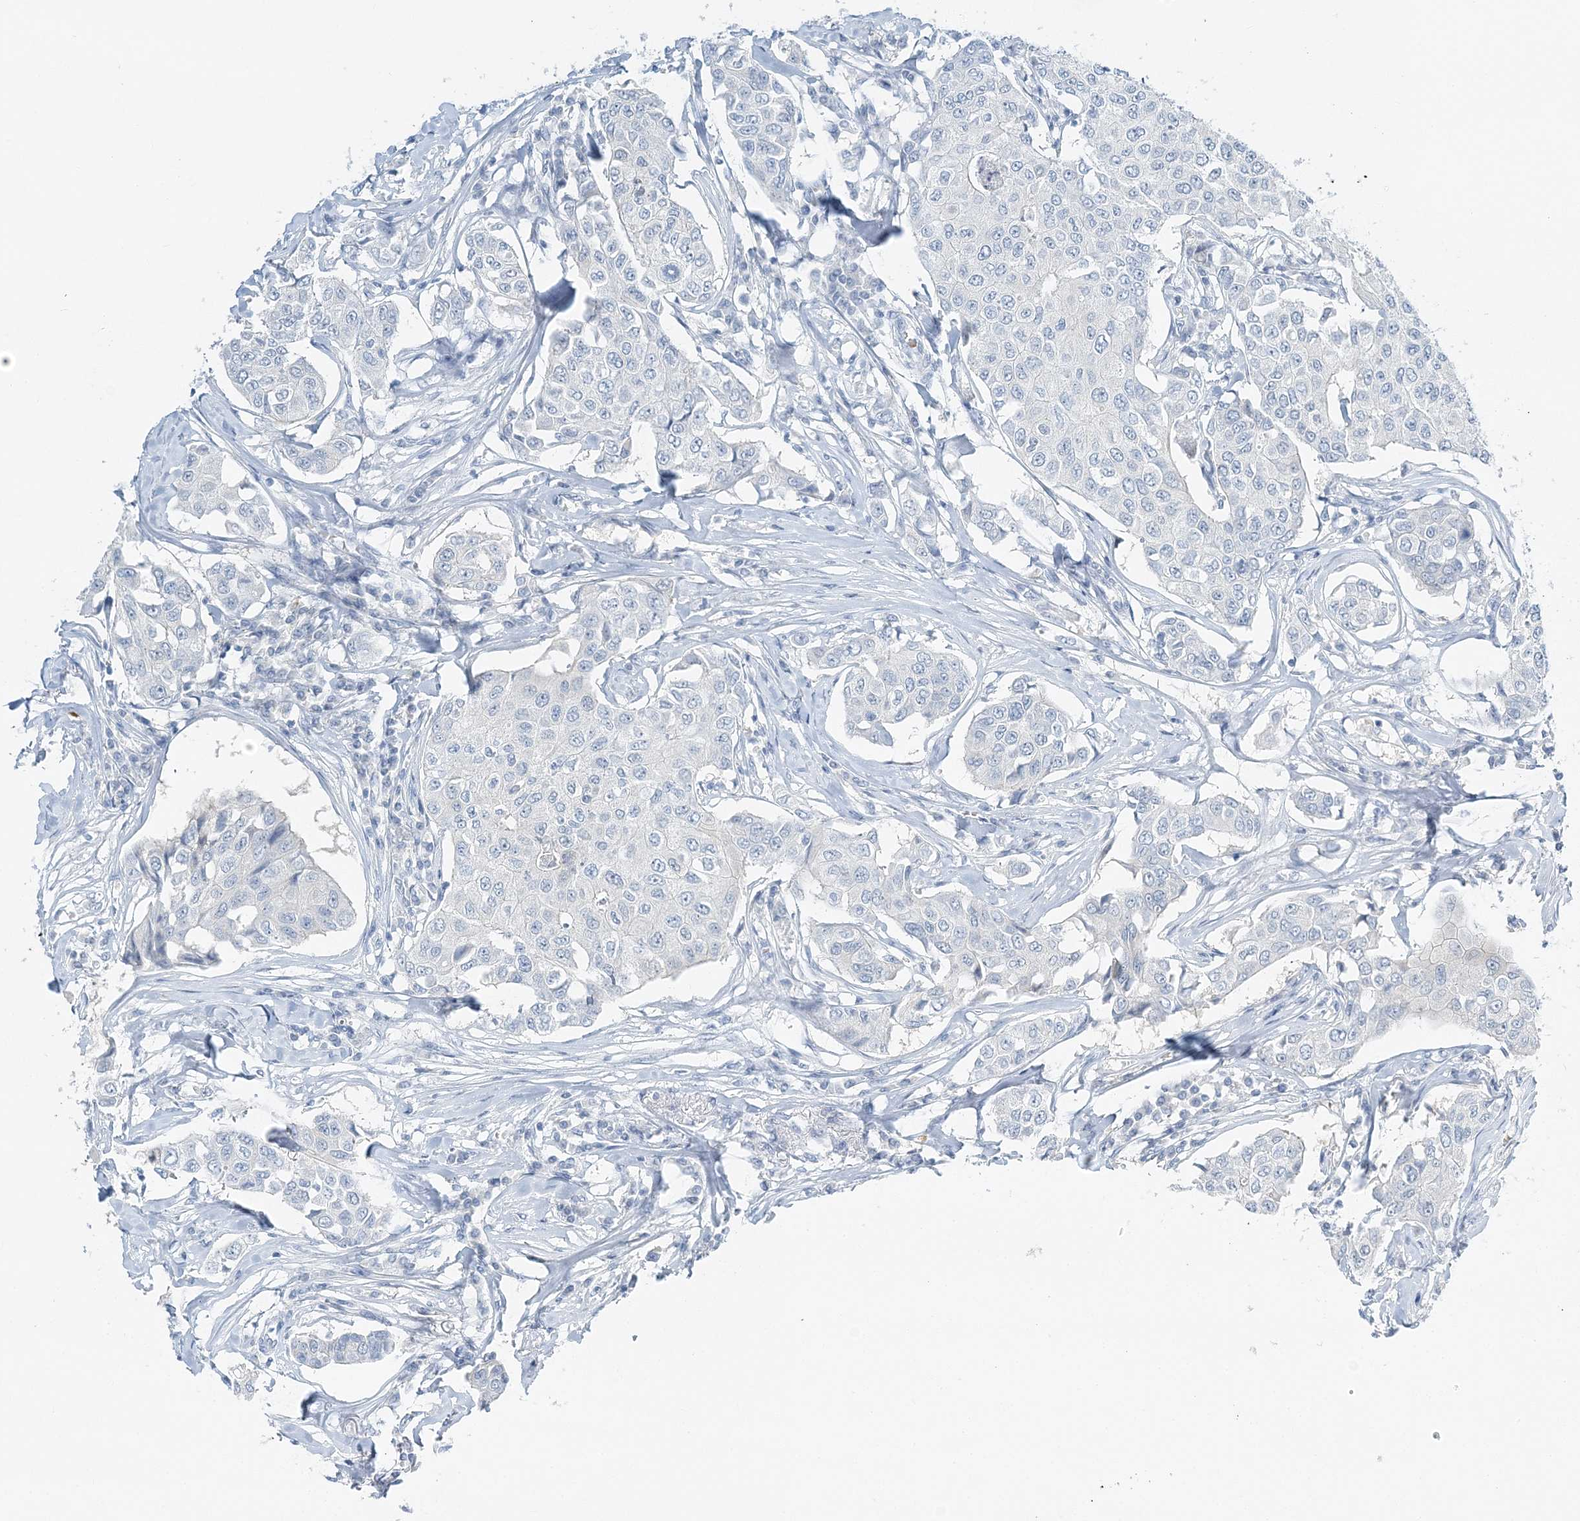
{"staining": {"intensity": "negative", "quantity": "none", "location": "none"}, "tissue": "breast cancer", "cell_type": "Tumor cells", "image_type": "cancer", "snomed": [{"axis": "morphology", "description": "Duct carcinoma"}, {"axis": "topography", "description": "Breast"}], "caption": "DAB (3,3'-diaminobenzidine) immunohistochemical staining of infiltrating ductal carcinoma (breast) exhibits no significant expression in tumor cells. (DAB (3,3'-diaminobenzidine) immunohistochemistry (IHC) visualized using brightfield microscopy, high magnification).", "gene": "VILL", "patient": {"sex": "female", "age": 80}}